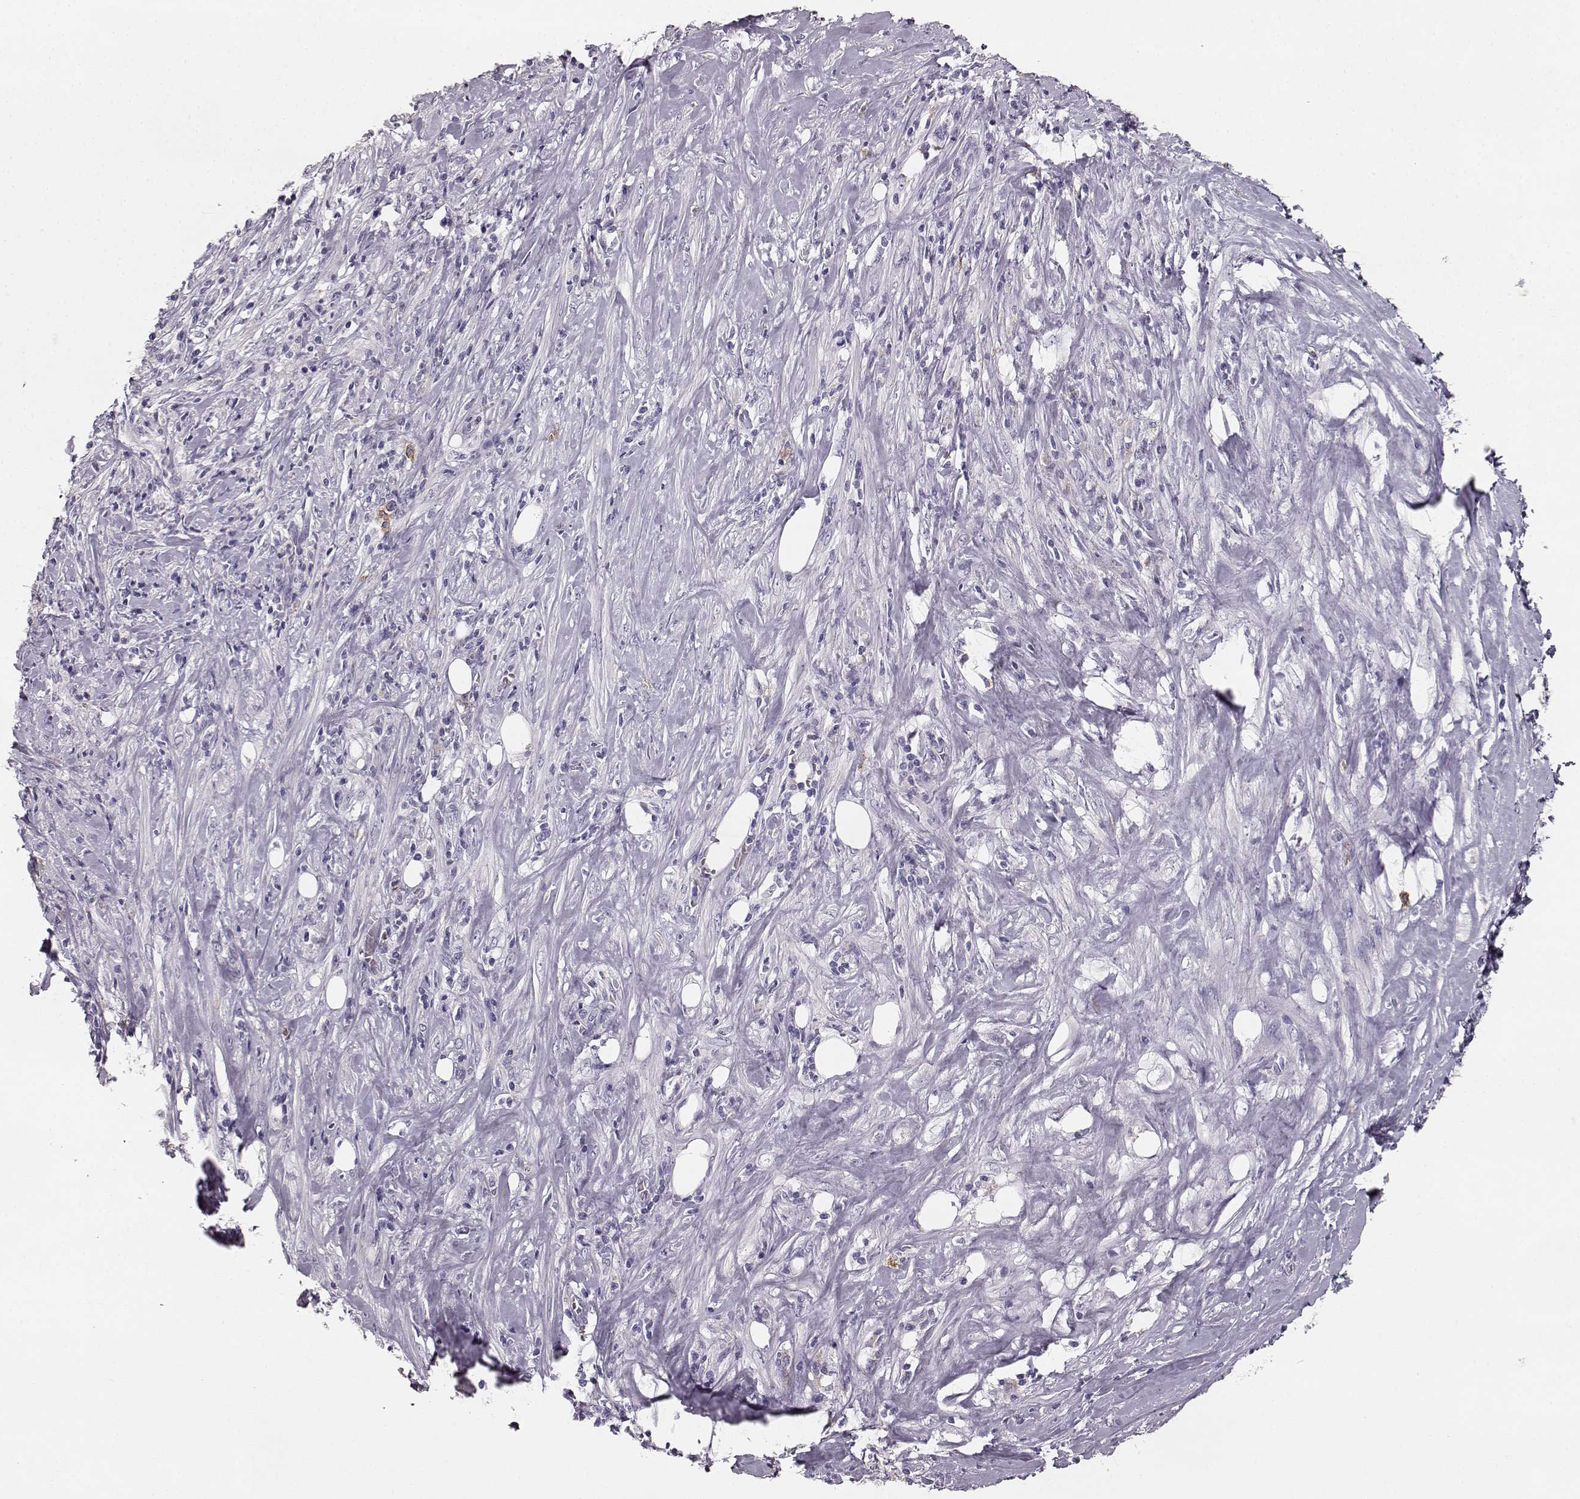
{"staining": {"intensity": "negative", "quantity": "none", "location": "none"}, "tissue": "pancreatic cancer", "cell_type": "Tumor cells", "image_type": "cancer", "snomed": [{"axis": "morphology", "description": "Adenocarcinoma, NOS"}, {"axis": "topography", "description": "Pancreas"}], "caption": "High magnification brightfield microscopy of pancreatic adenocarcinoma stained with DAB (brown) and counterstained with hematoxylin (blue): tumor cells show no significant positivity.", "gene": "NPTXR", "patient": {"sex": "male", "age": 57}}